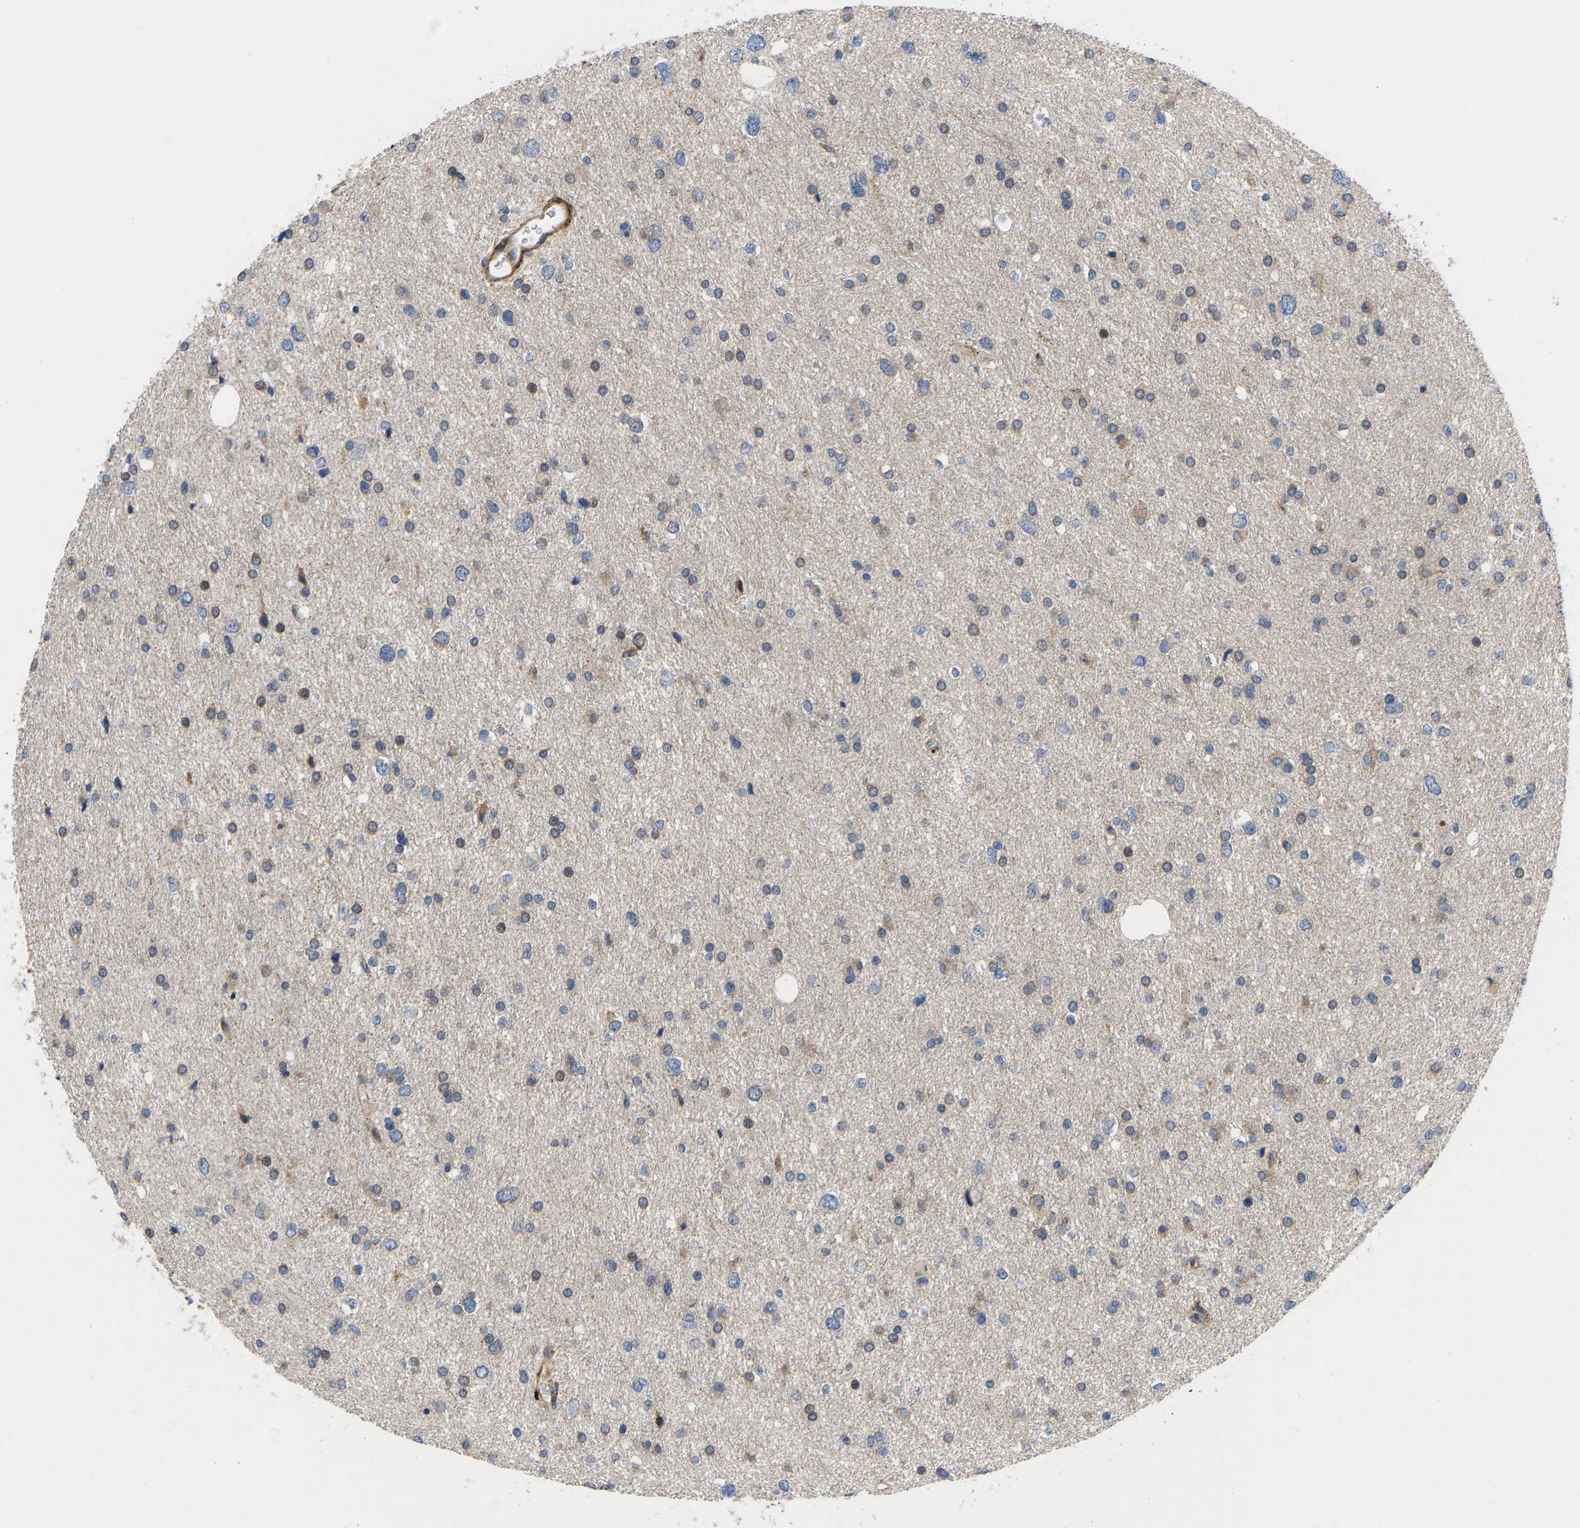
{"staining": {"intensity": "weak", "quantity": "<25%", "location": "cytoplasmic/membranous"}, "tissue": "glioma", "cell_type": "Tumor cells", "image_type": "cancer", "snomed": [{"axis": "morphology", "description": "Glioma, malignant, Low grade"}, {"axis": "topography", "description": "Brain"}], "caption": "Low-grade glioma (malignant) was stained to show a protein in brown. There is no significant staining in tumor cells.", "gene": "TMEM38B", "patient": {"sex": "female", "age": 37}}